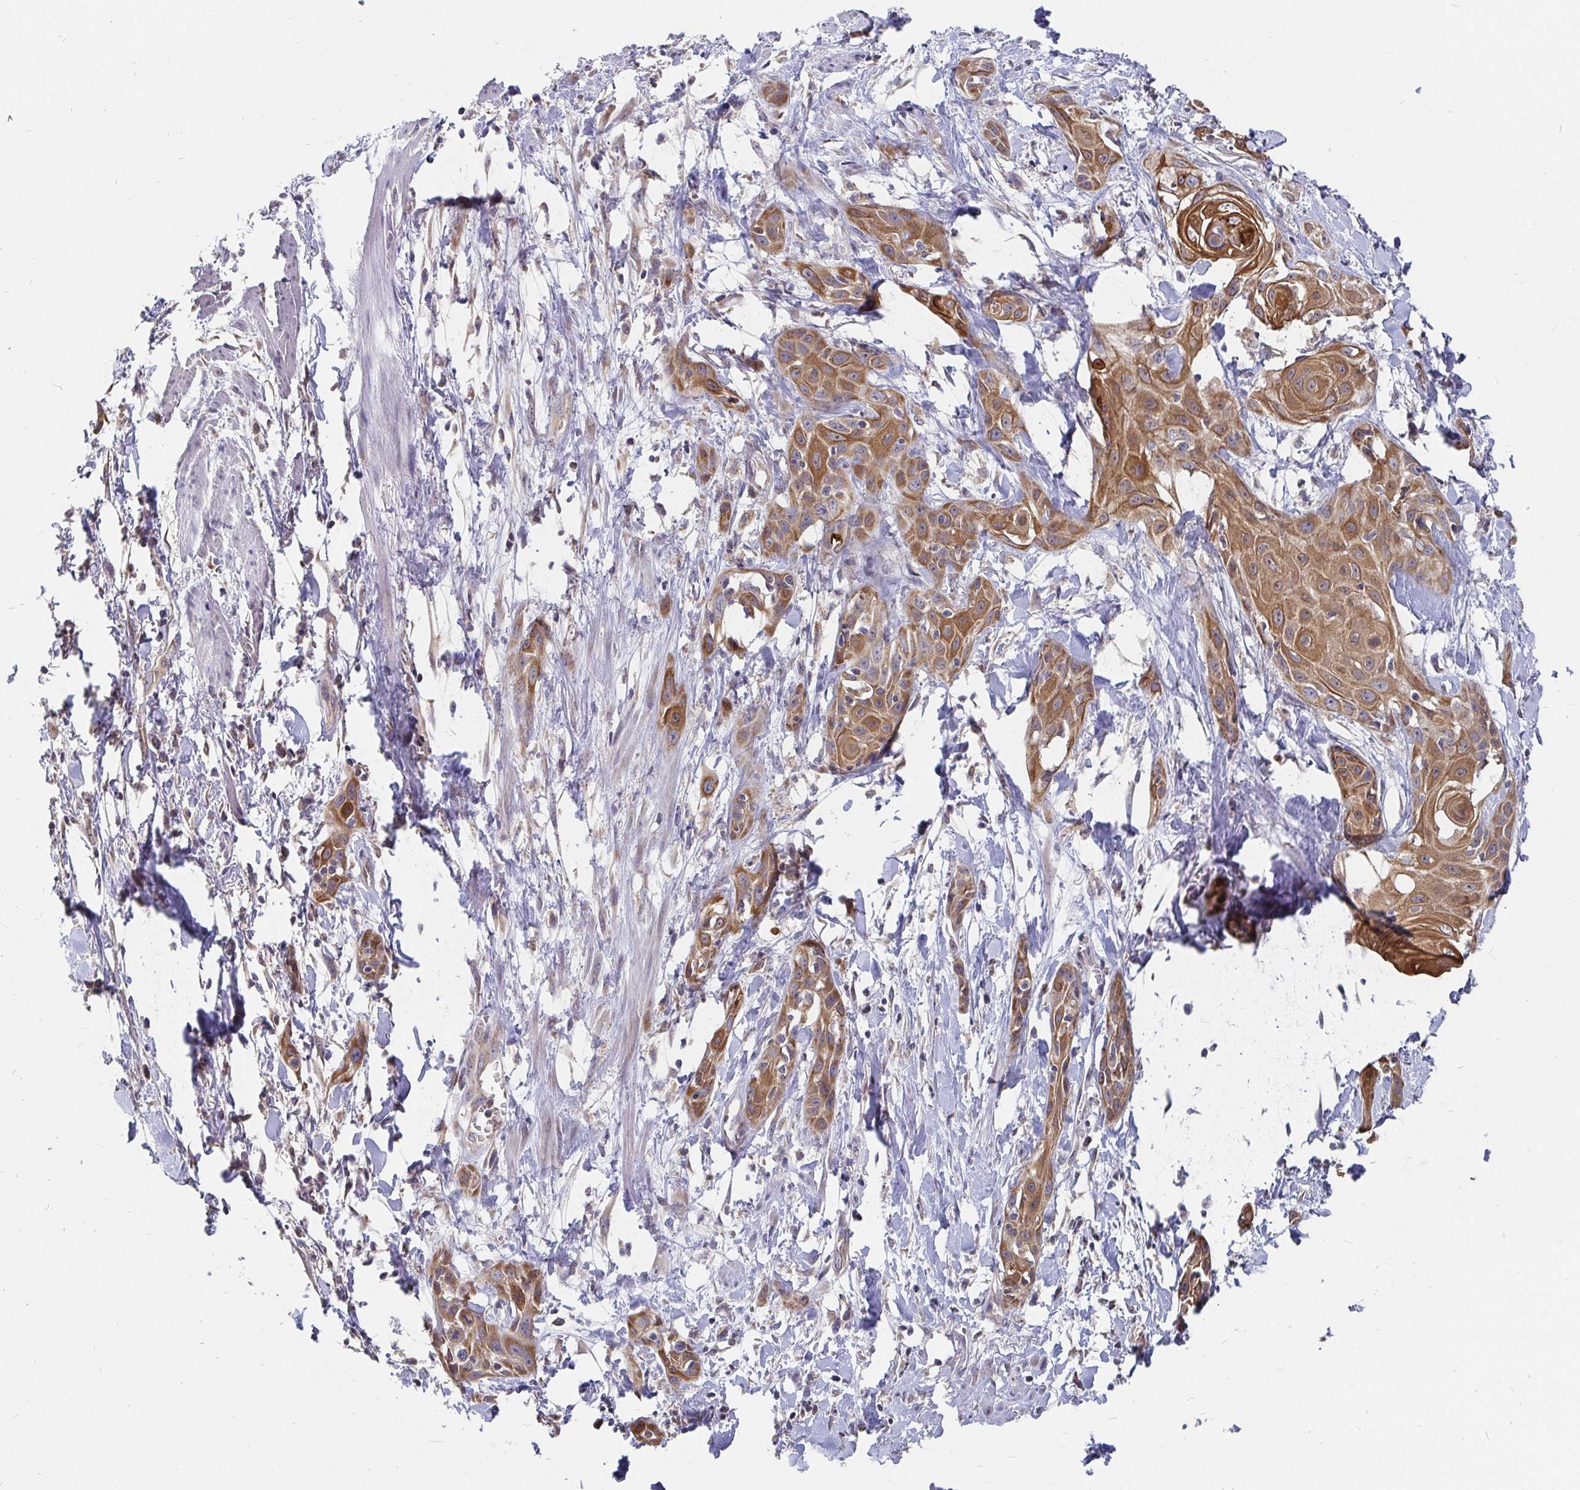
{"staining": {"intensity": "moderate", "quantity": ">75%", "location": "cytoplasmic/membranous"}, "tissue": "skin cancer", "cell_type": "Tumor cells", "image_type": "cancer", "snomed": [{"axis": "morphology", "description": "Squamous cell carcinoma, NOS"}, {"axis": "topography", "description": "Skin"}, {"axis": "topography", "description": "Anal"}], "caption": "Immunohistochemical staining of skin cancer displays medium levels of moderate cytoplasmic/membranous protein positivity in approximately >75% of tumor cells.", "gene": "PDF", "patient": {"sex": "male", "age": 64}}